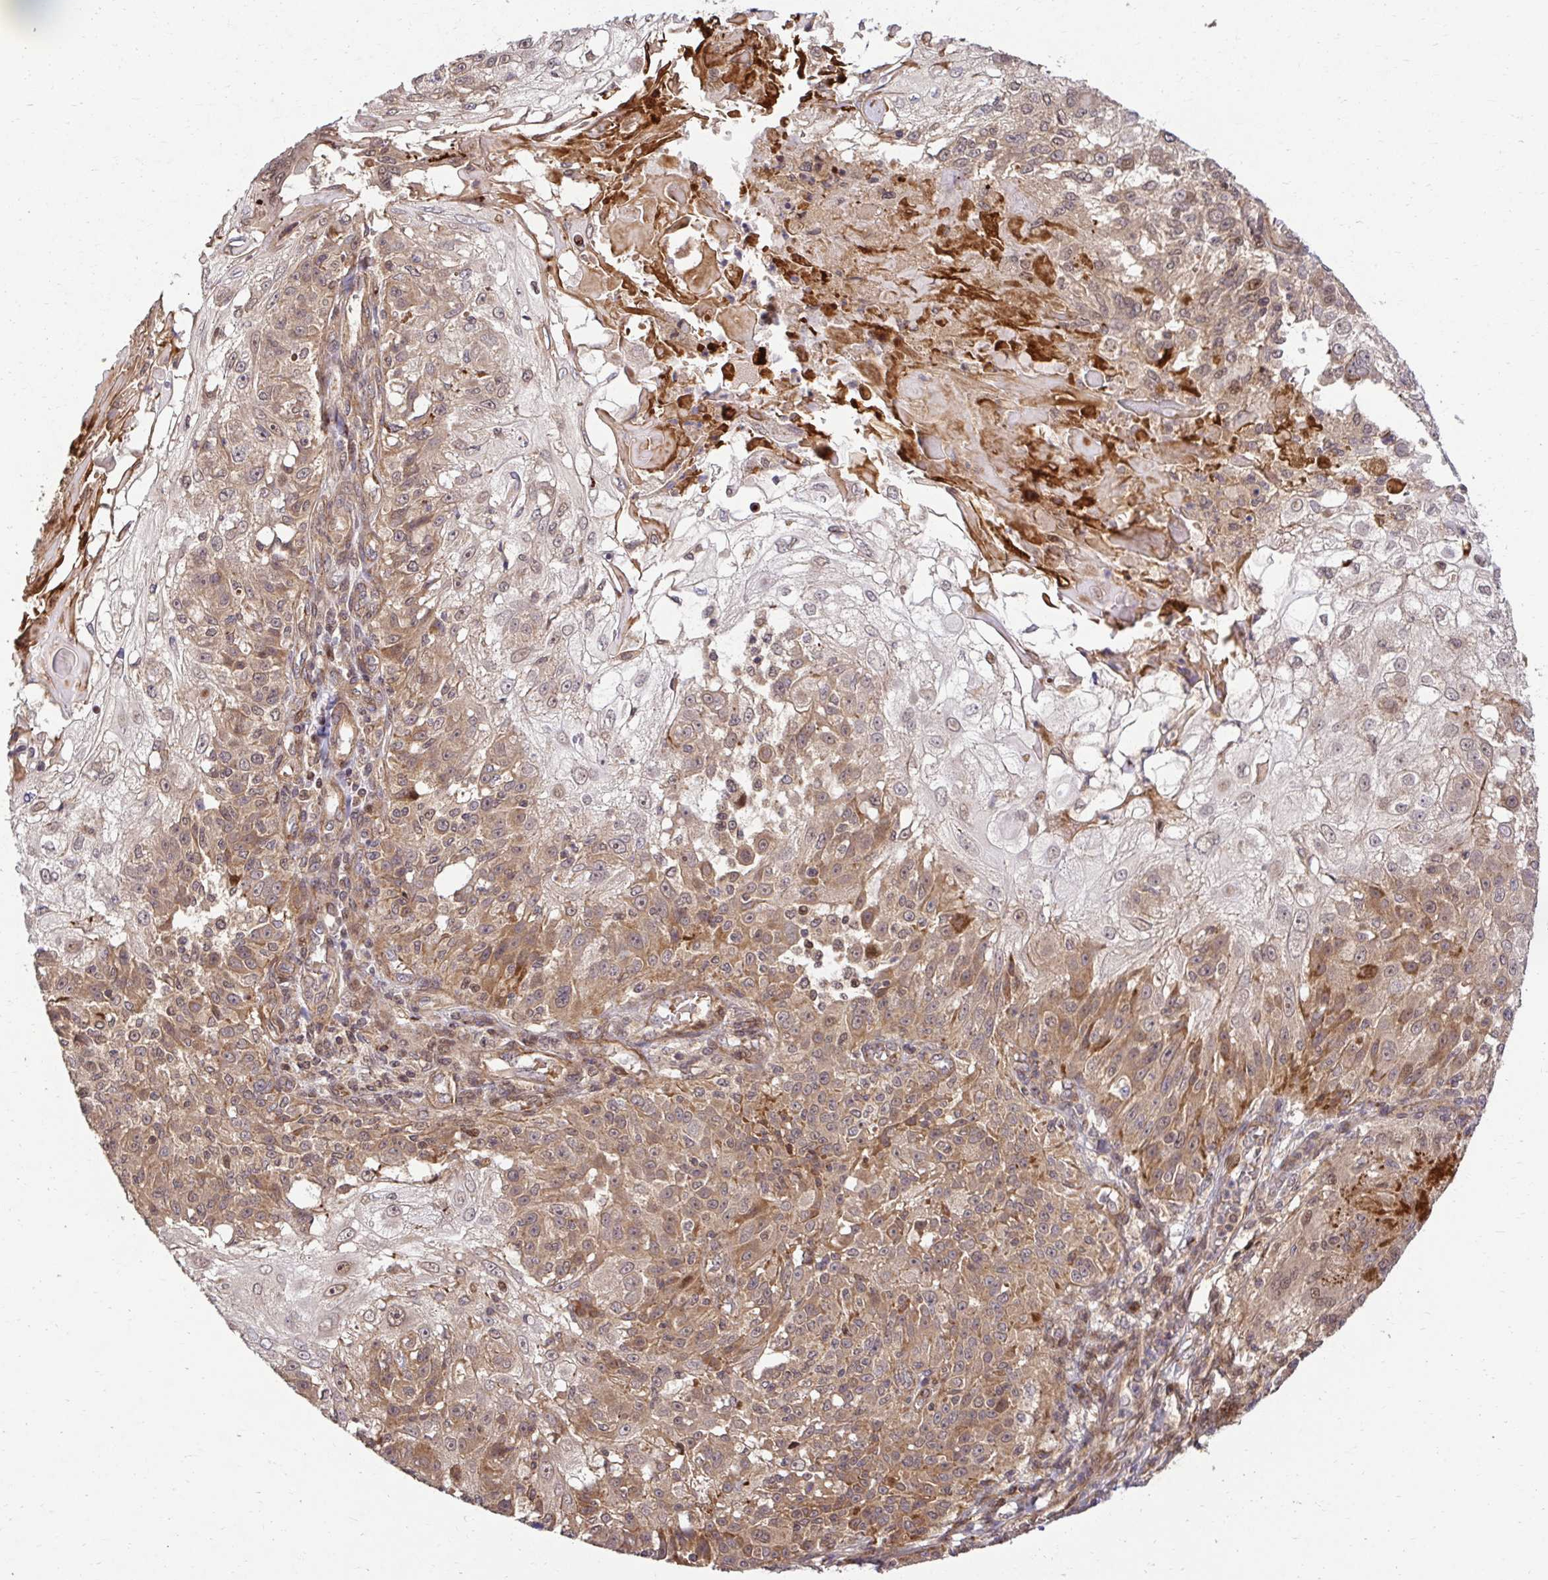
{"staining": {"intensity": "weak", "quantity": "25%-75%", "location": "cytoplasmic/membranous"}, "tissue": "skin cancer", "cell_type": "Tumor cells", "image_type": "cancer", "snomed": [{"axis": "morphology", "description": "Normal tissue, NOS"}, {"axis": "morphology", "description": "Squamous cell carcinoma, NOS"}, {"axis": "topography", "description": "Skin"}], "caption": "Approximately 25%-75% of tumor cells in human squamous cell carcinoma (skin) show weak cytoplasmic/membranous protein expression as visualized by brown immunohistochemical staining.", "gene": "PSMA4", "patient": {"sex": "female", "age": 83}}